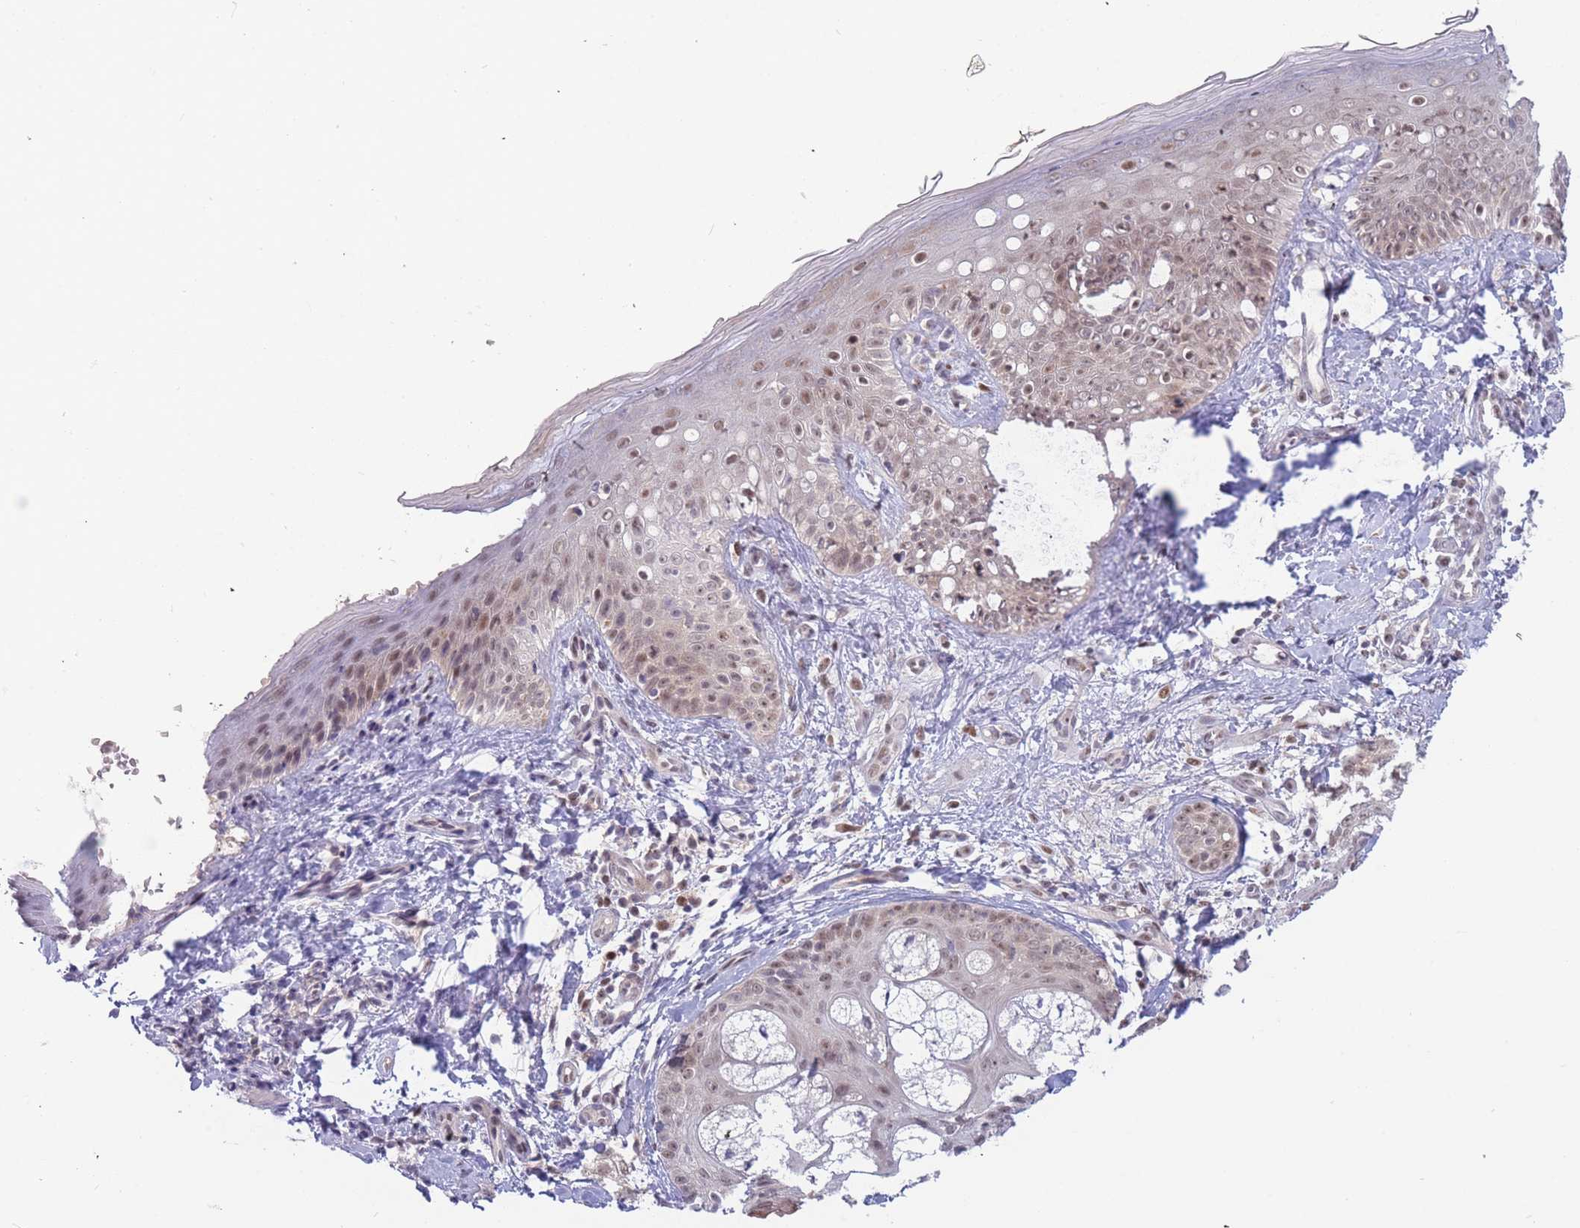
{"staining": {"intensity": "negative", "quantity": "none", "location": "none"}, "tissue": "skin", "cell_type": "Fibroblasts", "image_type": "normal", "snomed": [{"axis": "morphology", "description": "Normal tissue, NOS"}, {"axis": "topography", "description": "Skin"}], "caption": "High magnification brightfield microscopy of benign skin stained with DAB (brown) and counterstained with hematoxylin (blue): fibroblasts show no significant positivity. The staining is performed using DAB brown chromogen with nuclei counter-stained in using hematoxylin.", "gene": "DEAF1", "patient": {"sex": "male", "age": 57}}